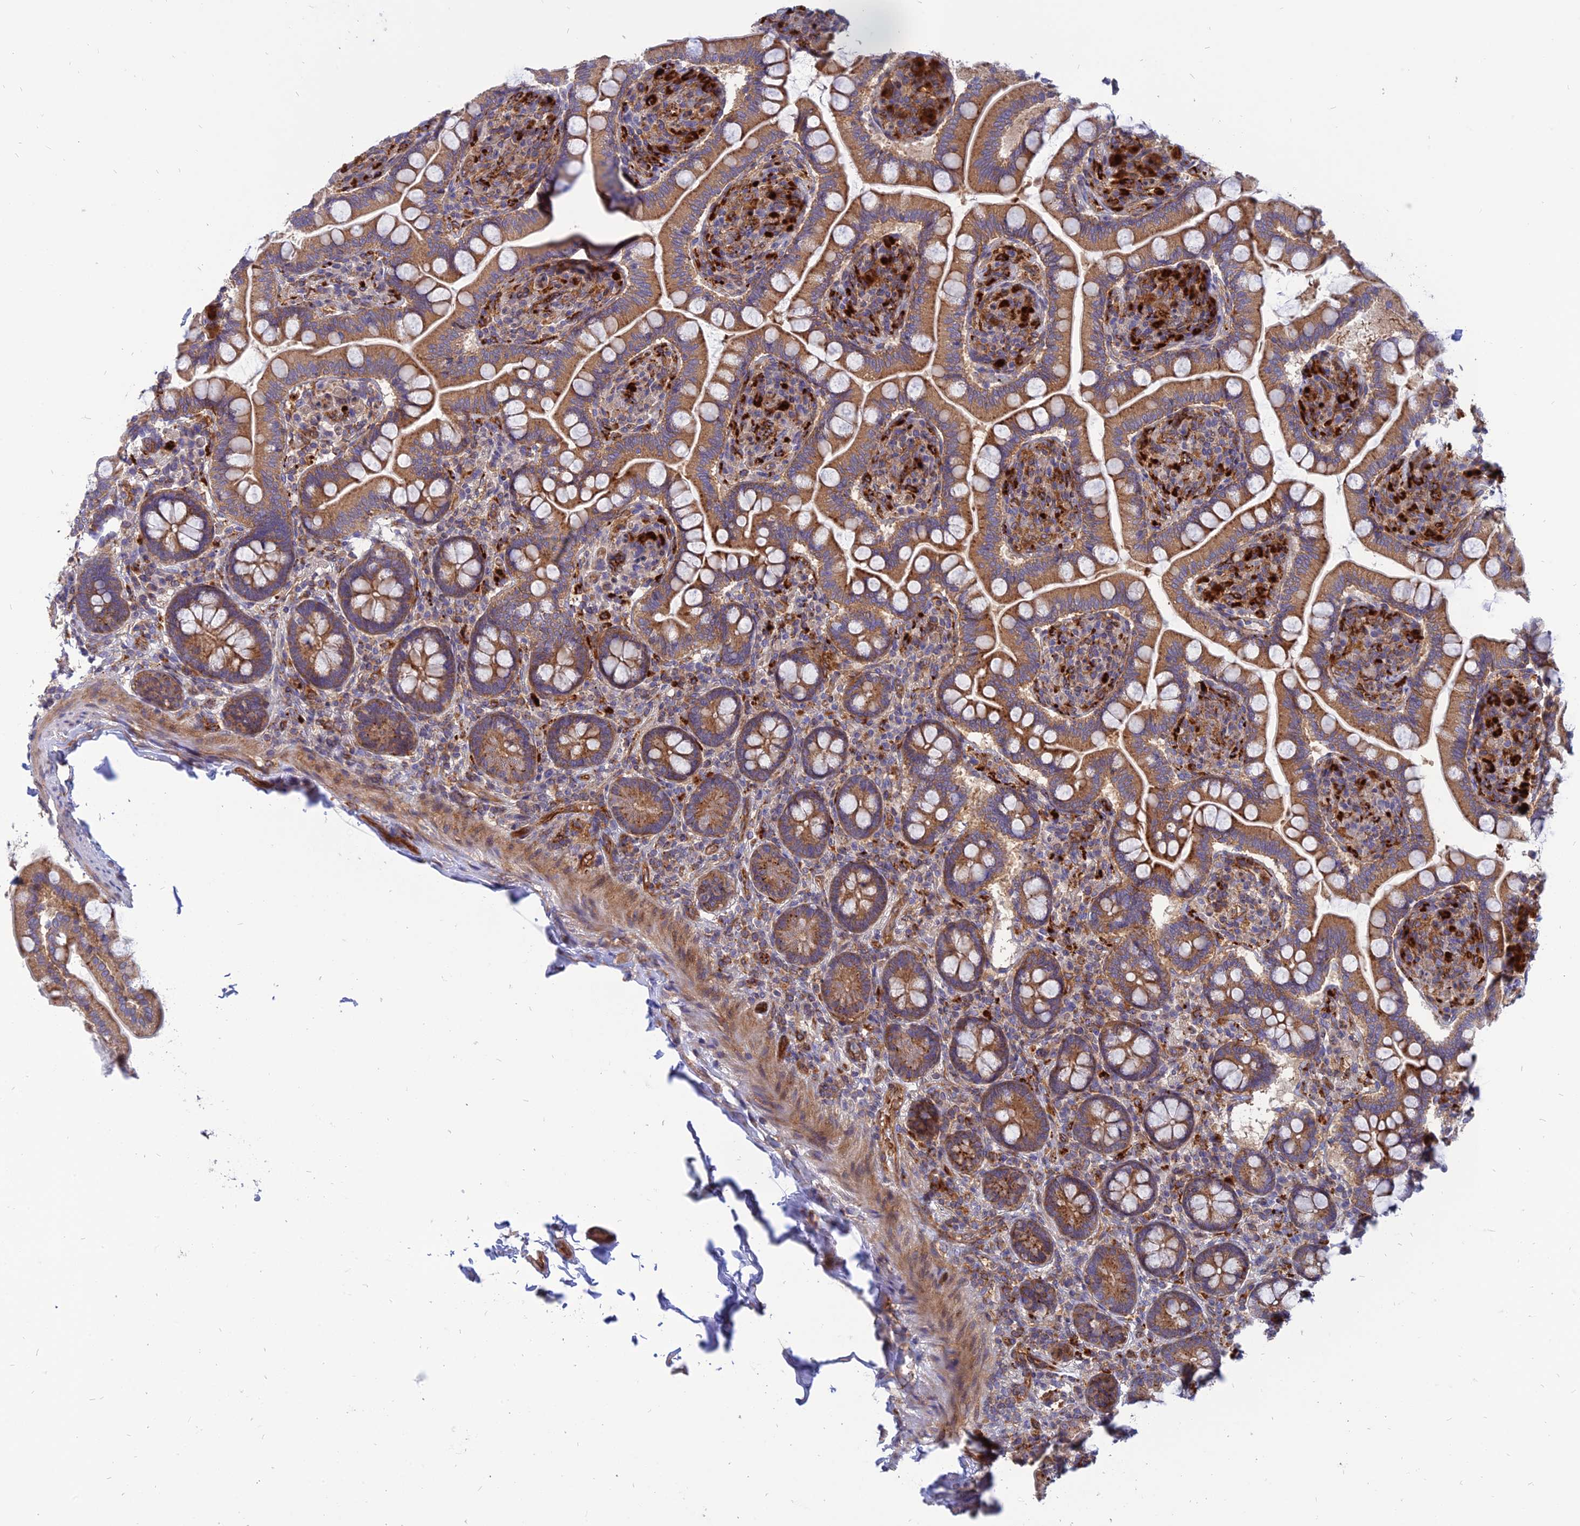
{"staining": {"intensity": "moderate", "quantity": ">75%", "location": "cytoplasmic/membranous"}, "tissue": "small intestine", "cell_type": "Glandular cells", "image_type": "normal", "snomed": [{"axis": "morphology", "description": "Normal tissue, NOS"}, {"axis": "topography", "description": "Small intestine"}], "caption": "Glandular cells display moderate cytoplasmic/membranous positivity in about >75% of cells in benign small intestine.", "gene": "PHKA2", "patient": {"sex": "female", "age": 64}}